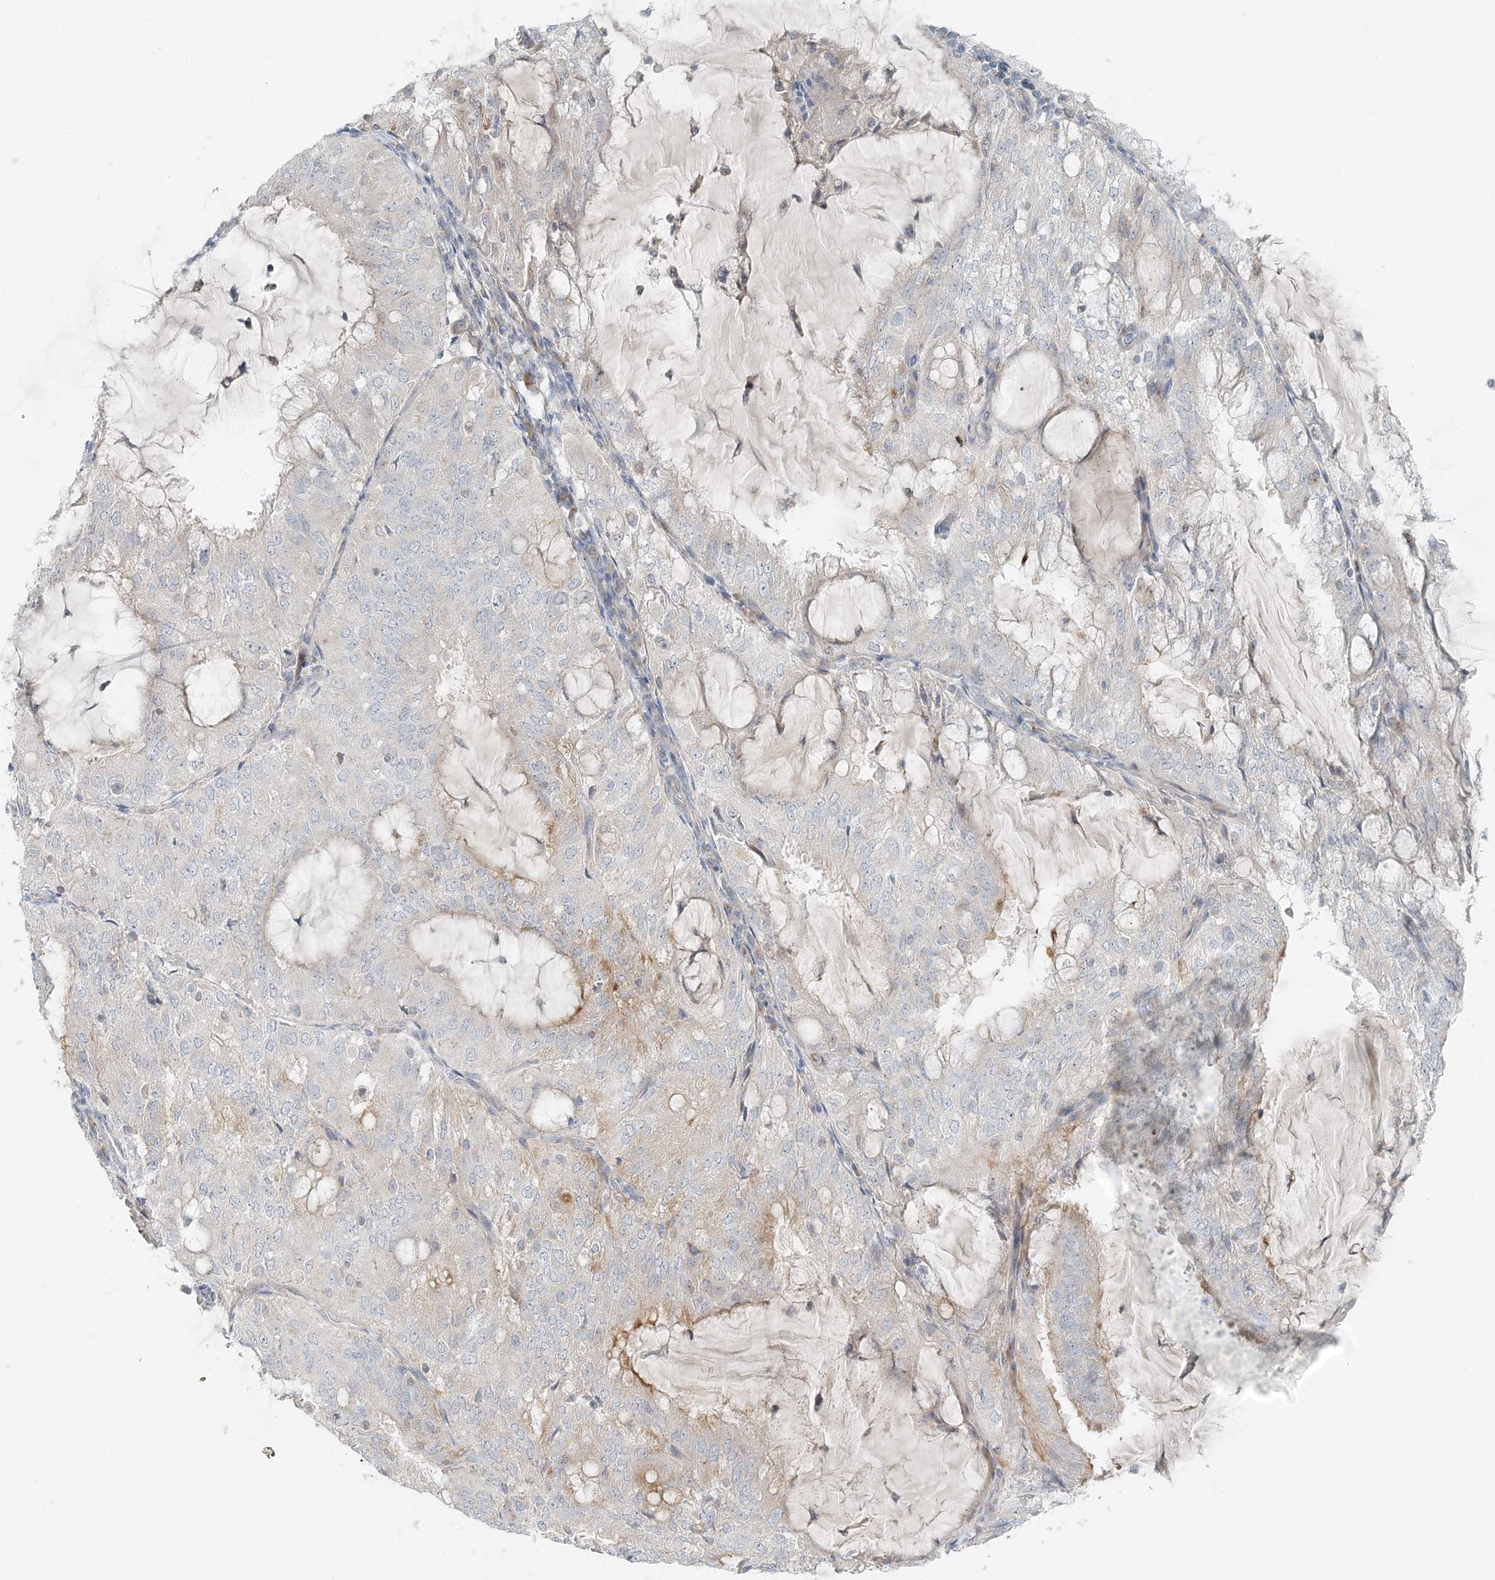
{"staining": {"intensity": "negative", "quantity": "none", "location": "none"}, "tissue": "endometrial cancer", "cell_type": "Tumor cells", "image_type": "cancer", "snomed": [{"axis": "morphology", "description": "Adenocarcinoma, NOS"}, {"axis": "topography", "description": "Endometrium"}], "caption": "This photomicrograph is of endometrial cancer stained with immunohistochemistry to label a protein in brown with the nuclei are counter-stained blue. There is no positivity in tumor cells.", "gene": "NAA11", "patient": {"sex": "female", "age": 81}}